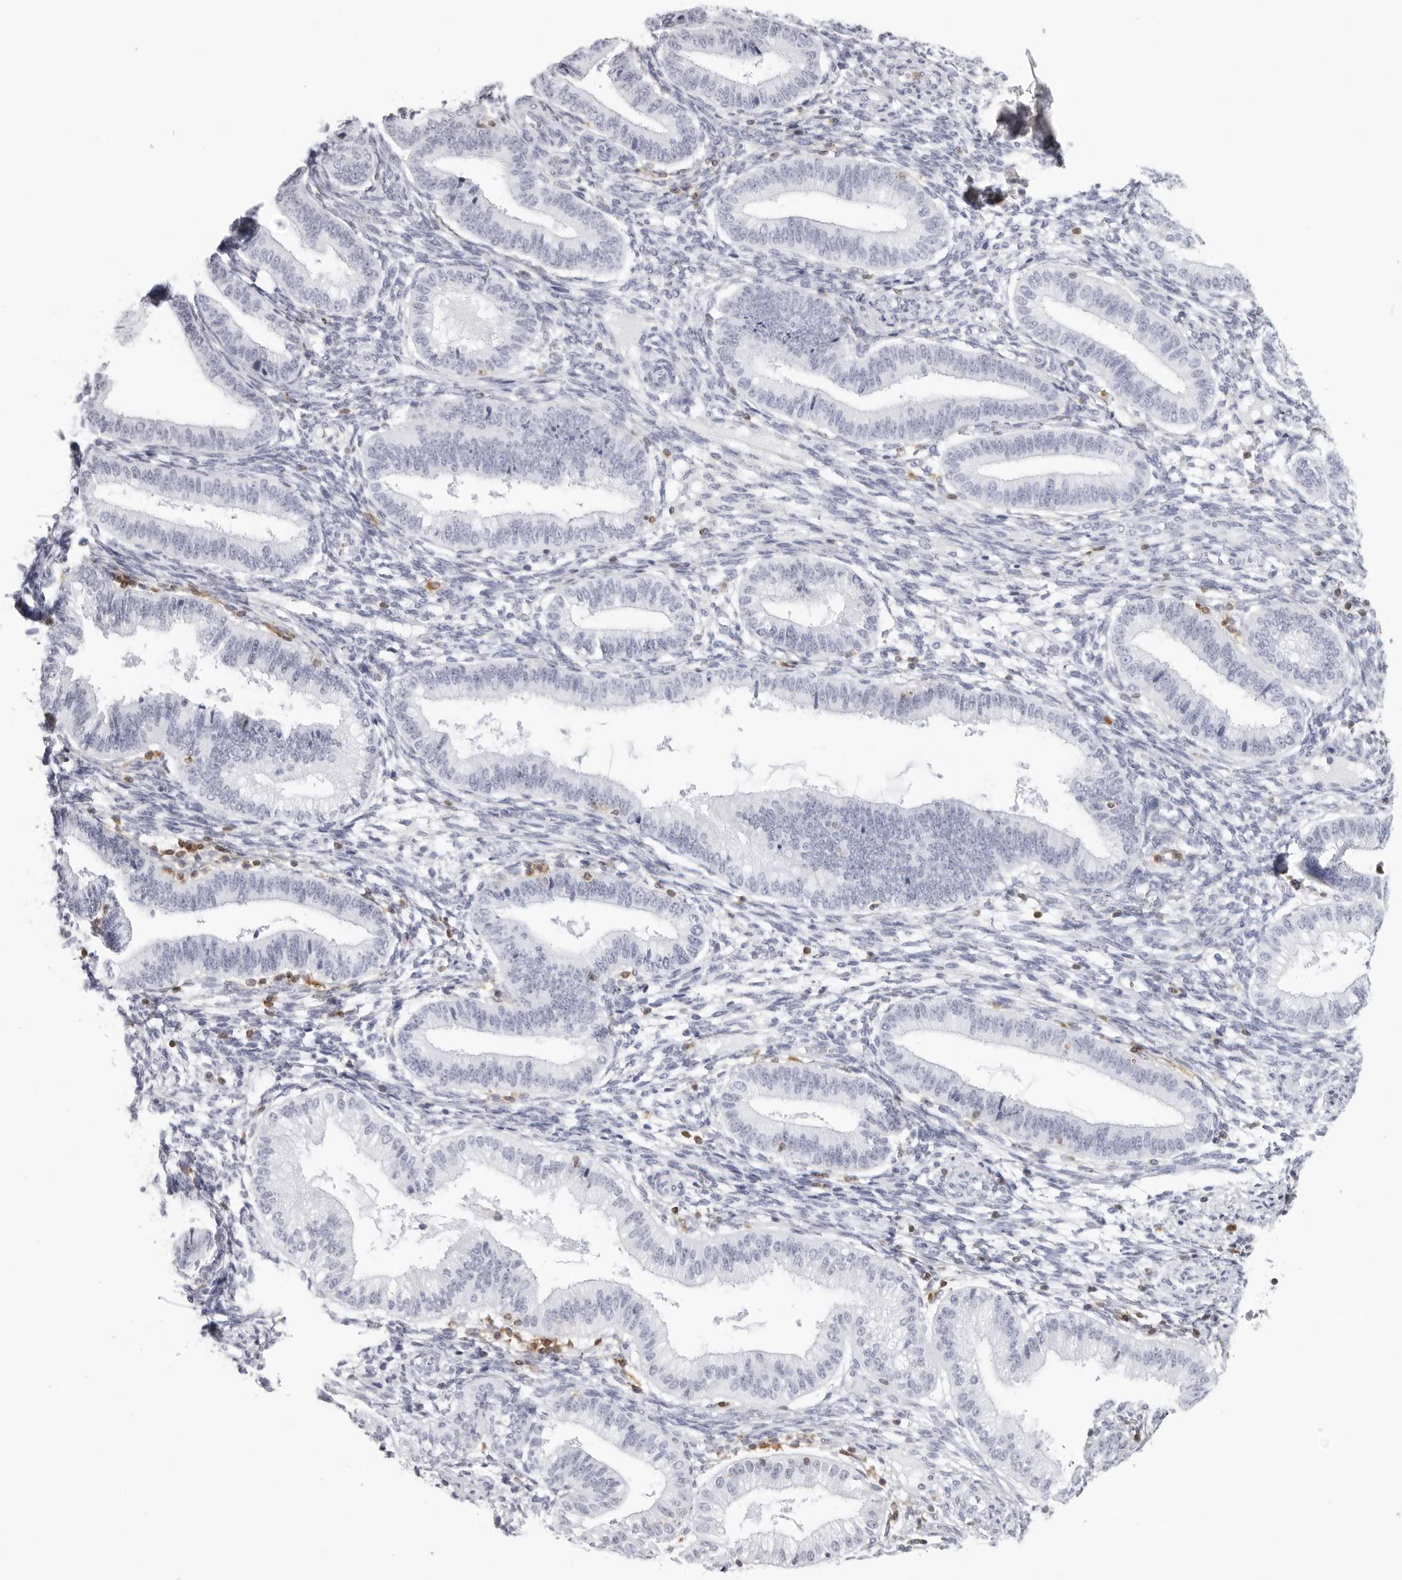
{"staining": {"intensity": "negative", "quantity": "none", "location": "none"}, "tissue": "endometrium", "cell_type": "Cells in endometrial stroma", "image_type": "normal", "snomed": [{"axis": "morphology", "description": "Normal tissue, NOS"}, {"axis": "topography", "description": "Endometrium"}], "caption": "A micrograph of endometrium stained for a protein displays no brown staining in cells in endometrial stroma. Brightfield microscopy of IHC stained with DAB (3,3'-diaminobenzidine) (brown) and hematoxylin (blue), captured at high magnification.", "gene": "FMNL1", "patient": {"sex": "female", "age": 39}}